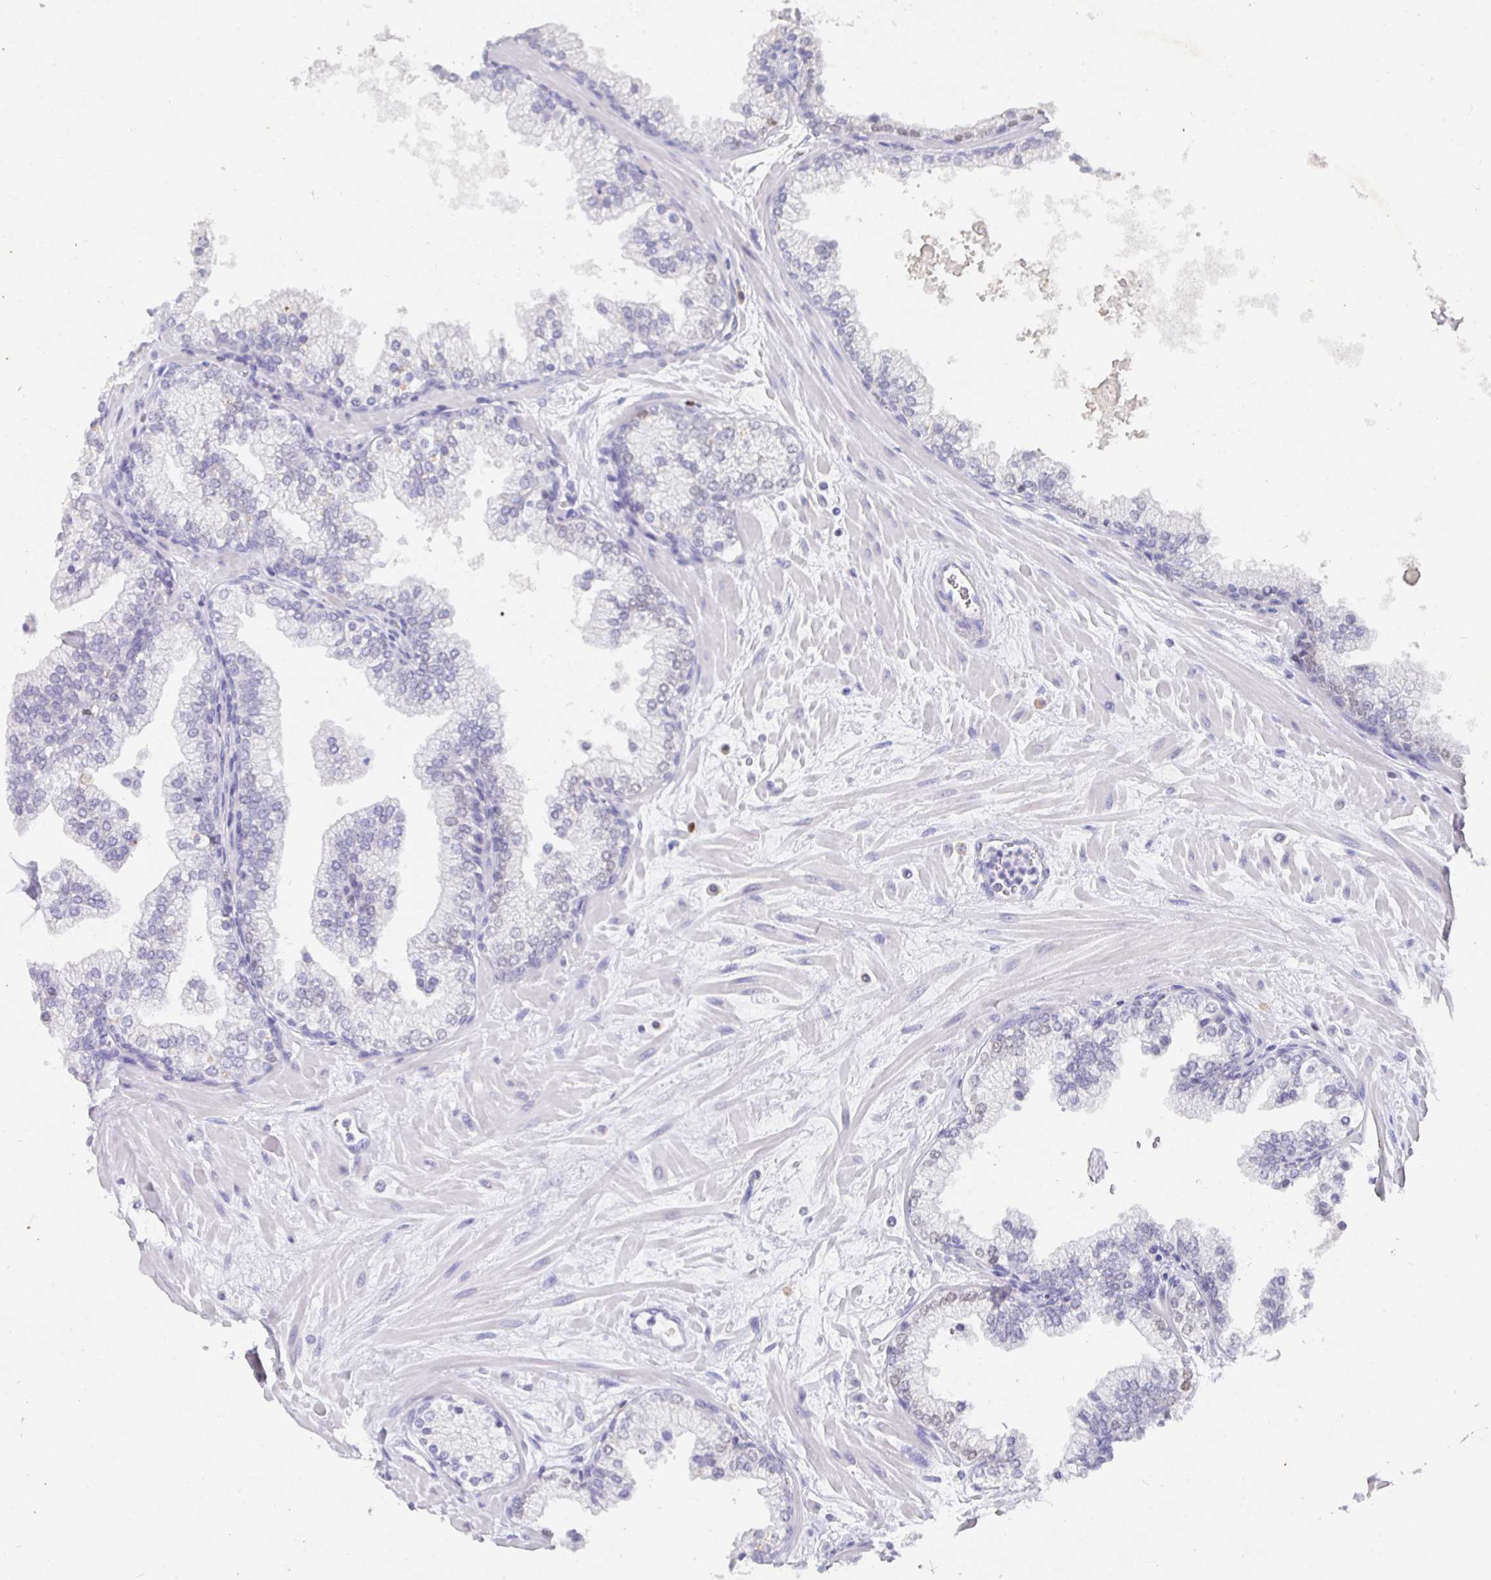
{"staining": {"intensity": "negative", "quantity": "none", "location": "none"}, "tissue": "prostate", "cell_type": "Glandular cells", "image_type": "normal", "snomed": [{"axis": "morphology", "description": "Normal tissue, NOS"}, {"axis": "topography", "description": "Prostate"}, {"axis": "topography", "description": "Peripheral nerve tissue"}], "caption": "High power microscopy image of an immunohistochemistry micrograph of unremarkable prostate, revealing no significant positivity in glandular cells.", "gene": "SATB1", "patient": {"sex": "male", "age": 61}}